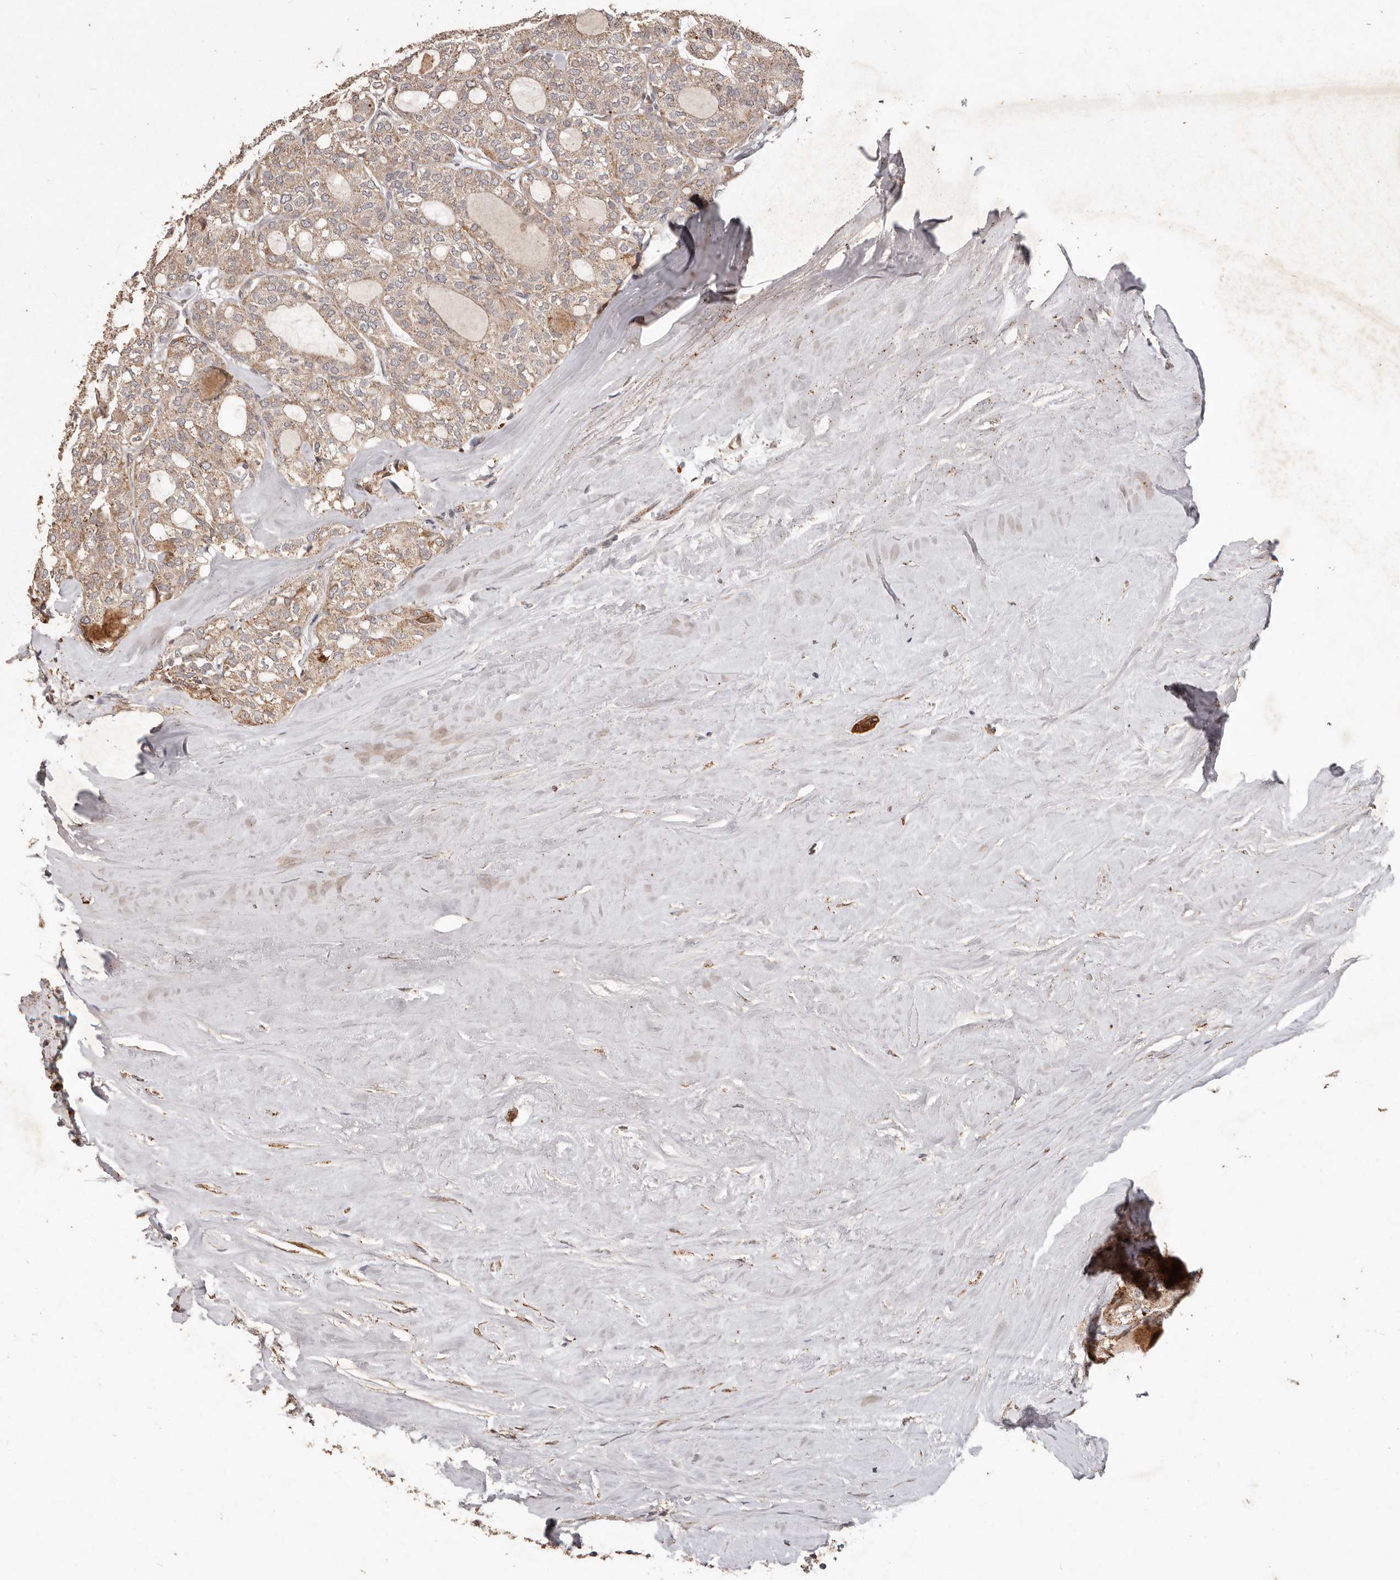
{"staining": {"intensity": "weak", "quantity": "25%-75%", "location": "cytoplasmic/membranous"}, "tissue": "thyroid cancer", "cell_type": "Tumor cells", "image_type": "cancer", "snomed": [{"axis": "morphology", "description": "Follicular adenoma carcinoma, NOS"}, {"axis": "topography", "description": "Thyroid gland"}], "caption": "A low amount of weak cytoplasmic/membranous staining is identified in about 25%-75% of tumor cells in thyroid follicular adenoma carcinoma tissue.", "gene": "PLOD2", "patient": {"sex": "male", "age": 75}}